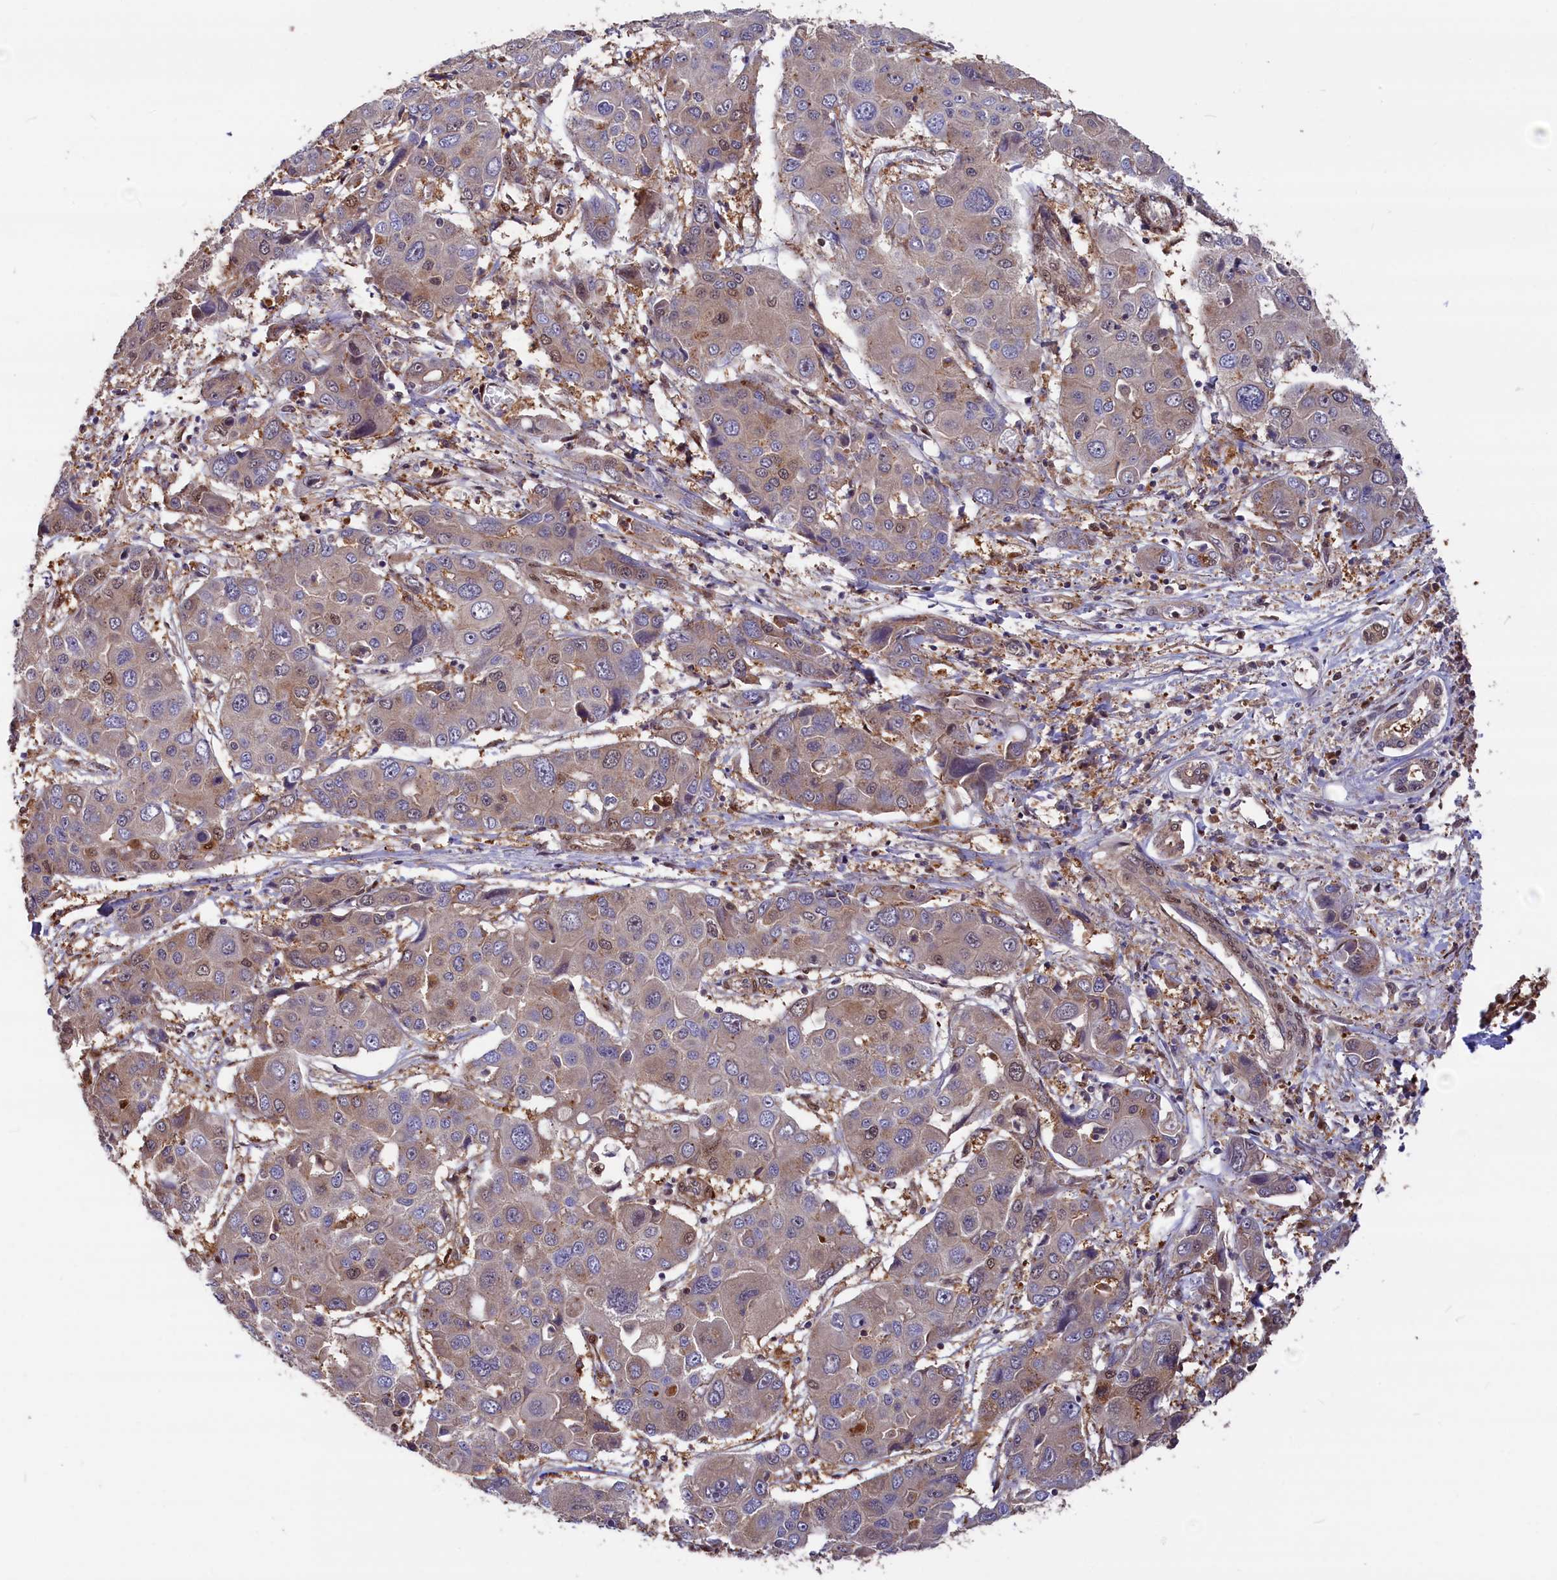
{"staining": {"intensity": "weak", "quantity": "<25%", "location": "cytoplasmic/membranous"}, "tissue": "liver cancer", "cell_type": "Tumor cells", "image_type": "cancer", "snomed": [{"axis": "morphology", "description": "Cholangiocarcinoma"}, {"axis": "topography", "description": "Liver"}], "caption": "Human liver cholangiocarcinoma stained for a protein using immunohistochemistry reveals no expression in tumor cells.", "gene": "ADRM1", "patient": {"sex": "male", "age": 67}}